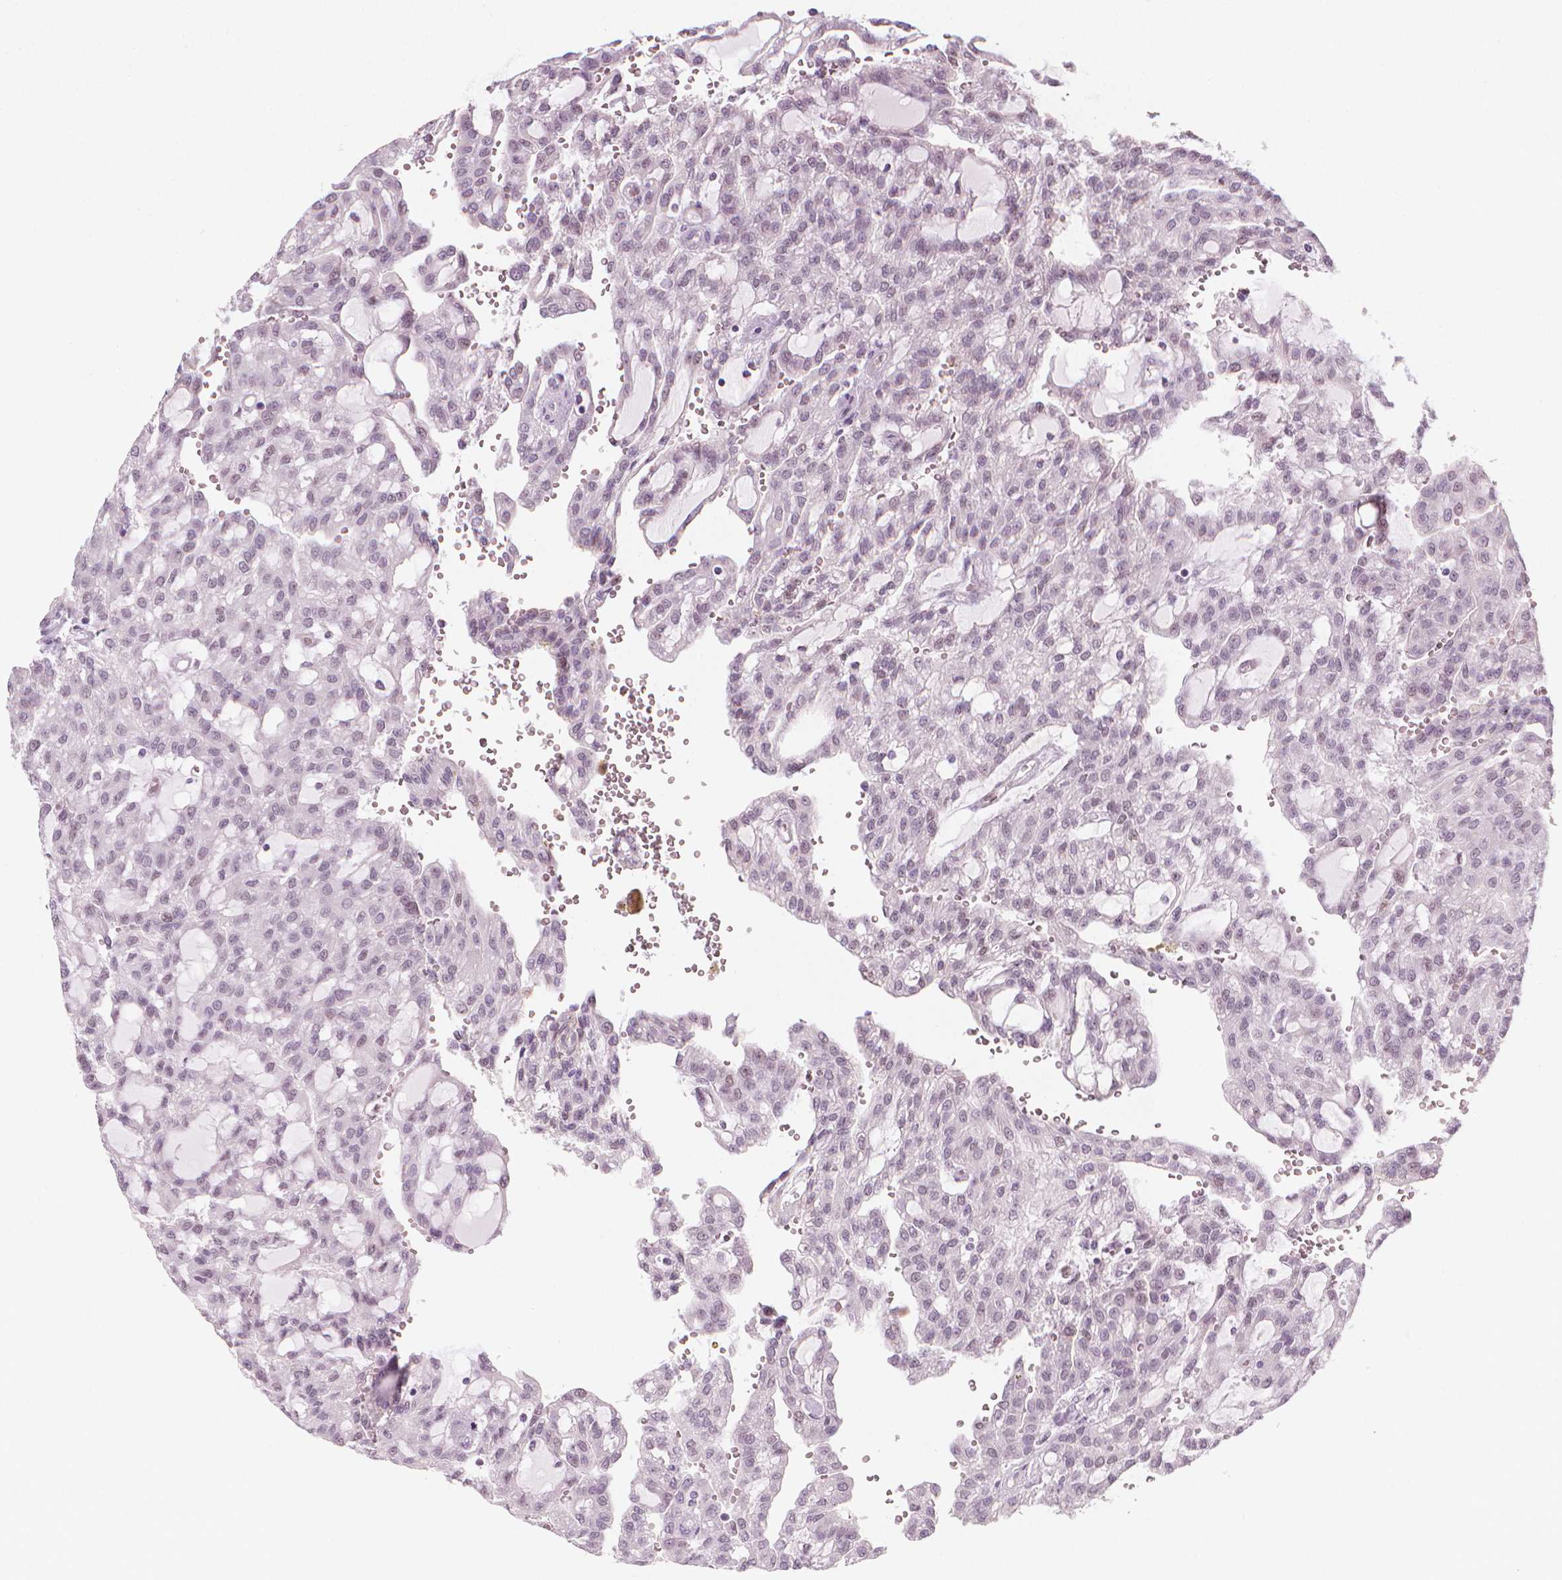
{"staining": {"intensity": "weak", "quantity": "<25%", "location": "nuclear"}, "tissue": "renal cancer", "cell_type": "Tumor cells", "image_type": "cancer", "snomed": [{"axis": "morphology", "description": "Adenocarcinoma, NOS"}, {"axis": "topography", "description": "Kidney"}], "caption": "High magnification brightfield microscopy of renal adenocarcinoma stained with DAB (brown) and counterstained with hematoxylin (blue): tumor cells show no significant staining.", "gene": "CDKN1C", "patient": {"sex": "male", "age": 63}}